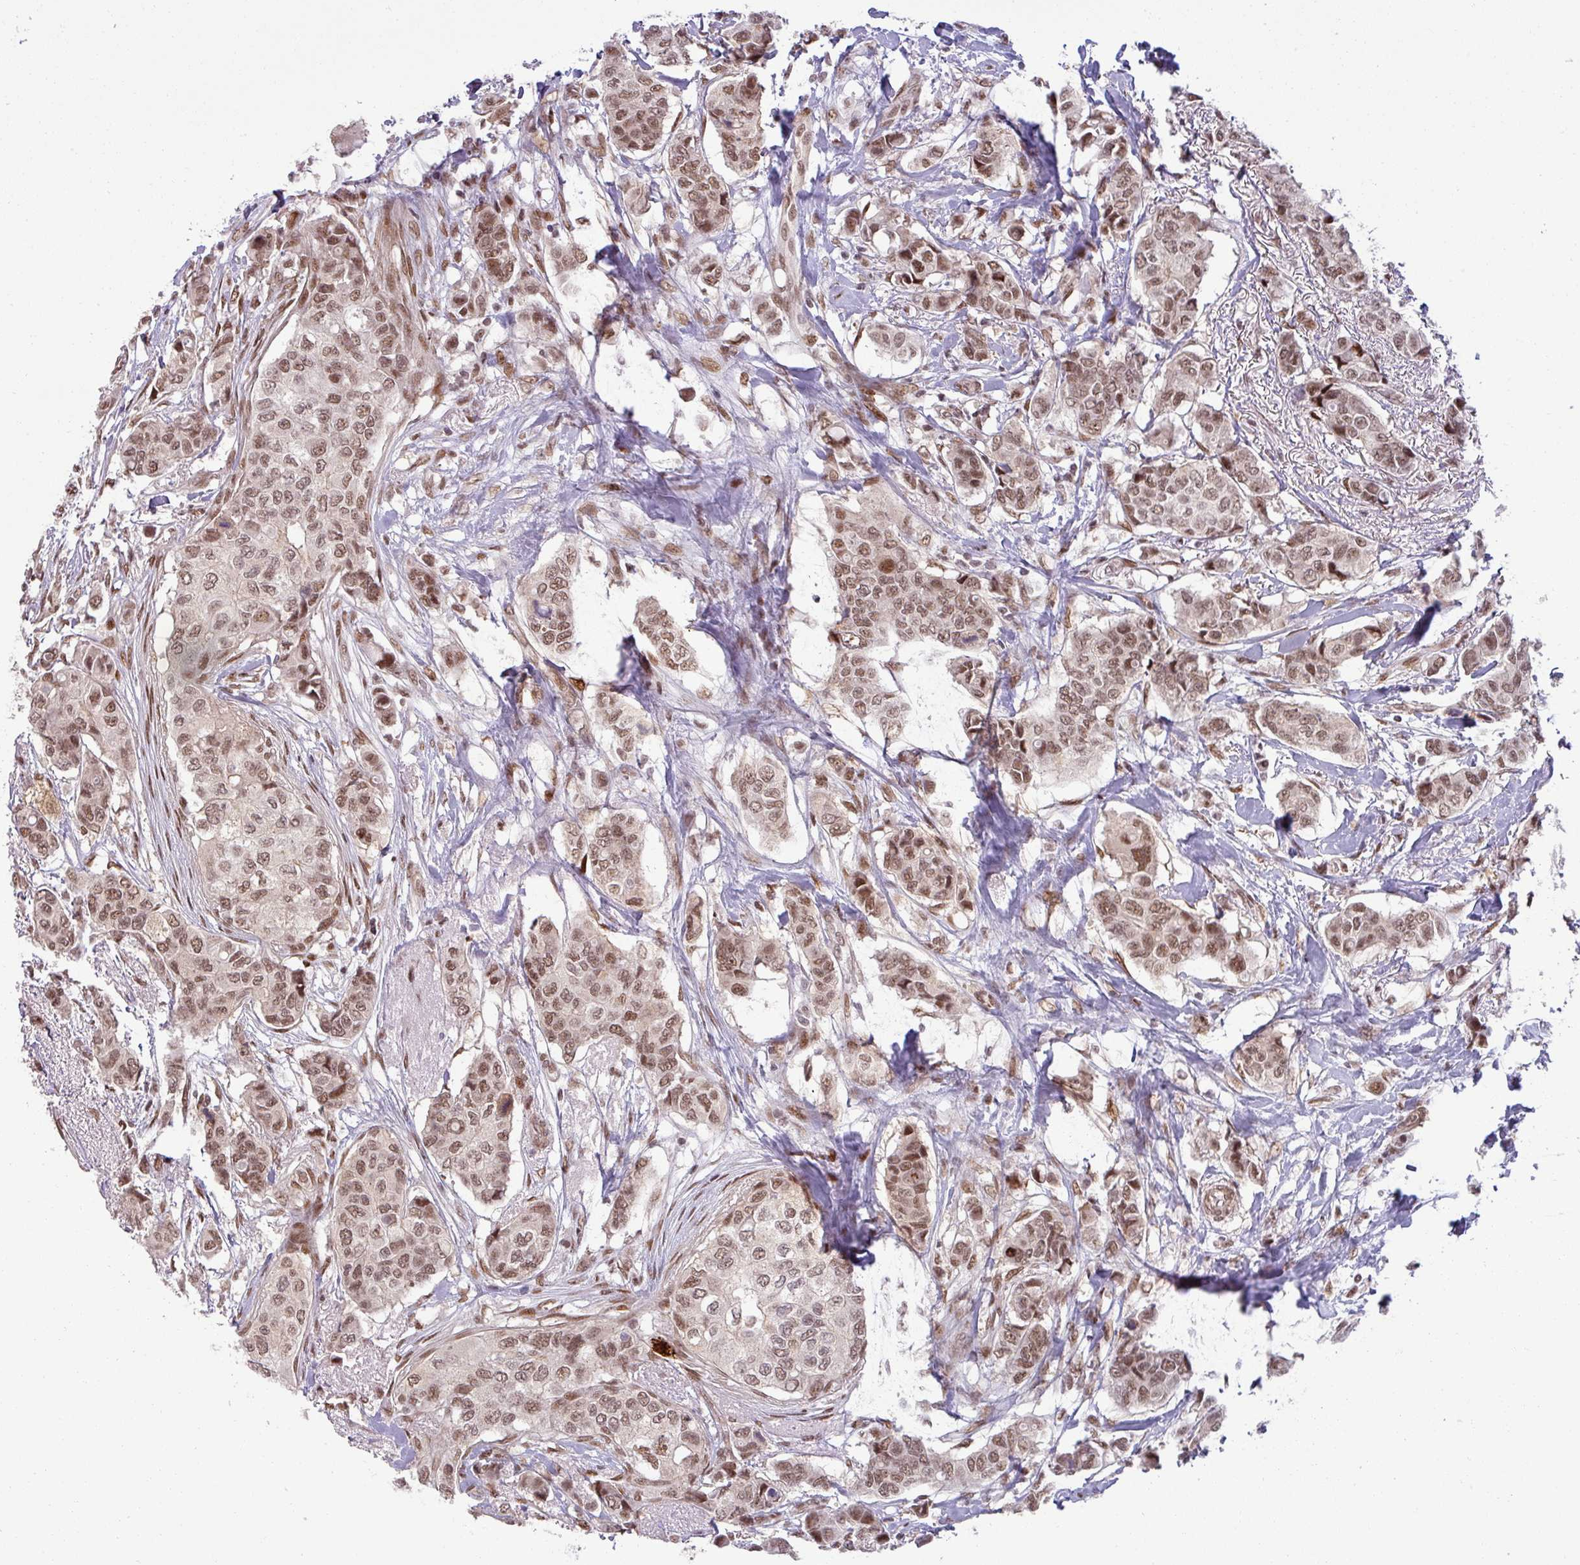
{"staining": {"intensity": "moderate", "quantity": ">75%", "location": "nuclear"}, "tissue": "breast cancer", "cell_type": "Tumor cells", "image_type": "cancer", "snomed": [{"axis": "morphology", "description": "Lobular carcinoma"}, {"axis": "topography", "description": "Breast"}], "caption": "A micrograph showing moderate nuclear positivity in approximately >75% of tumor cells in lobular carcinoma (breast), as visualized by brown immunohistochemical staining.", "gene": "PTPN20", "patient": {"sex": "female", "age": 51}}